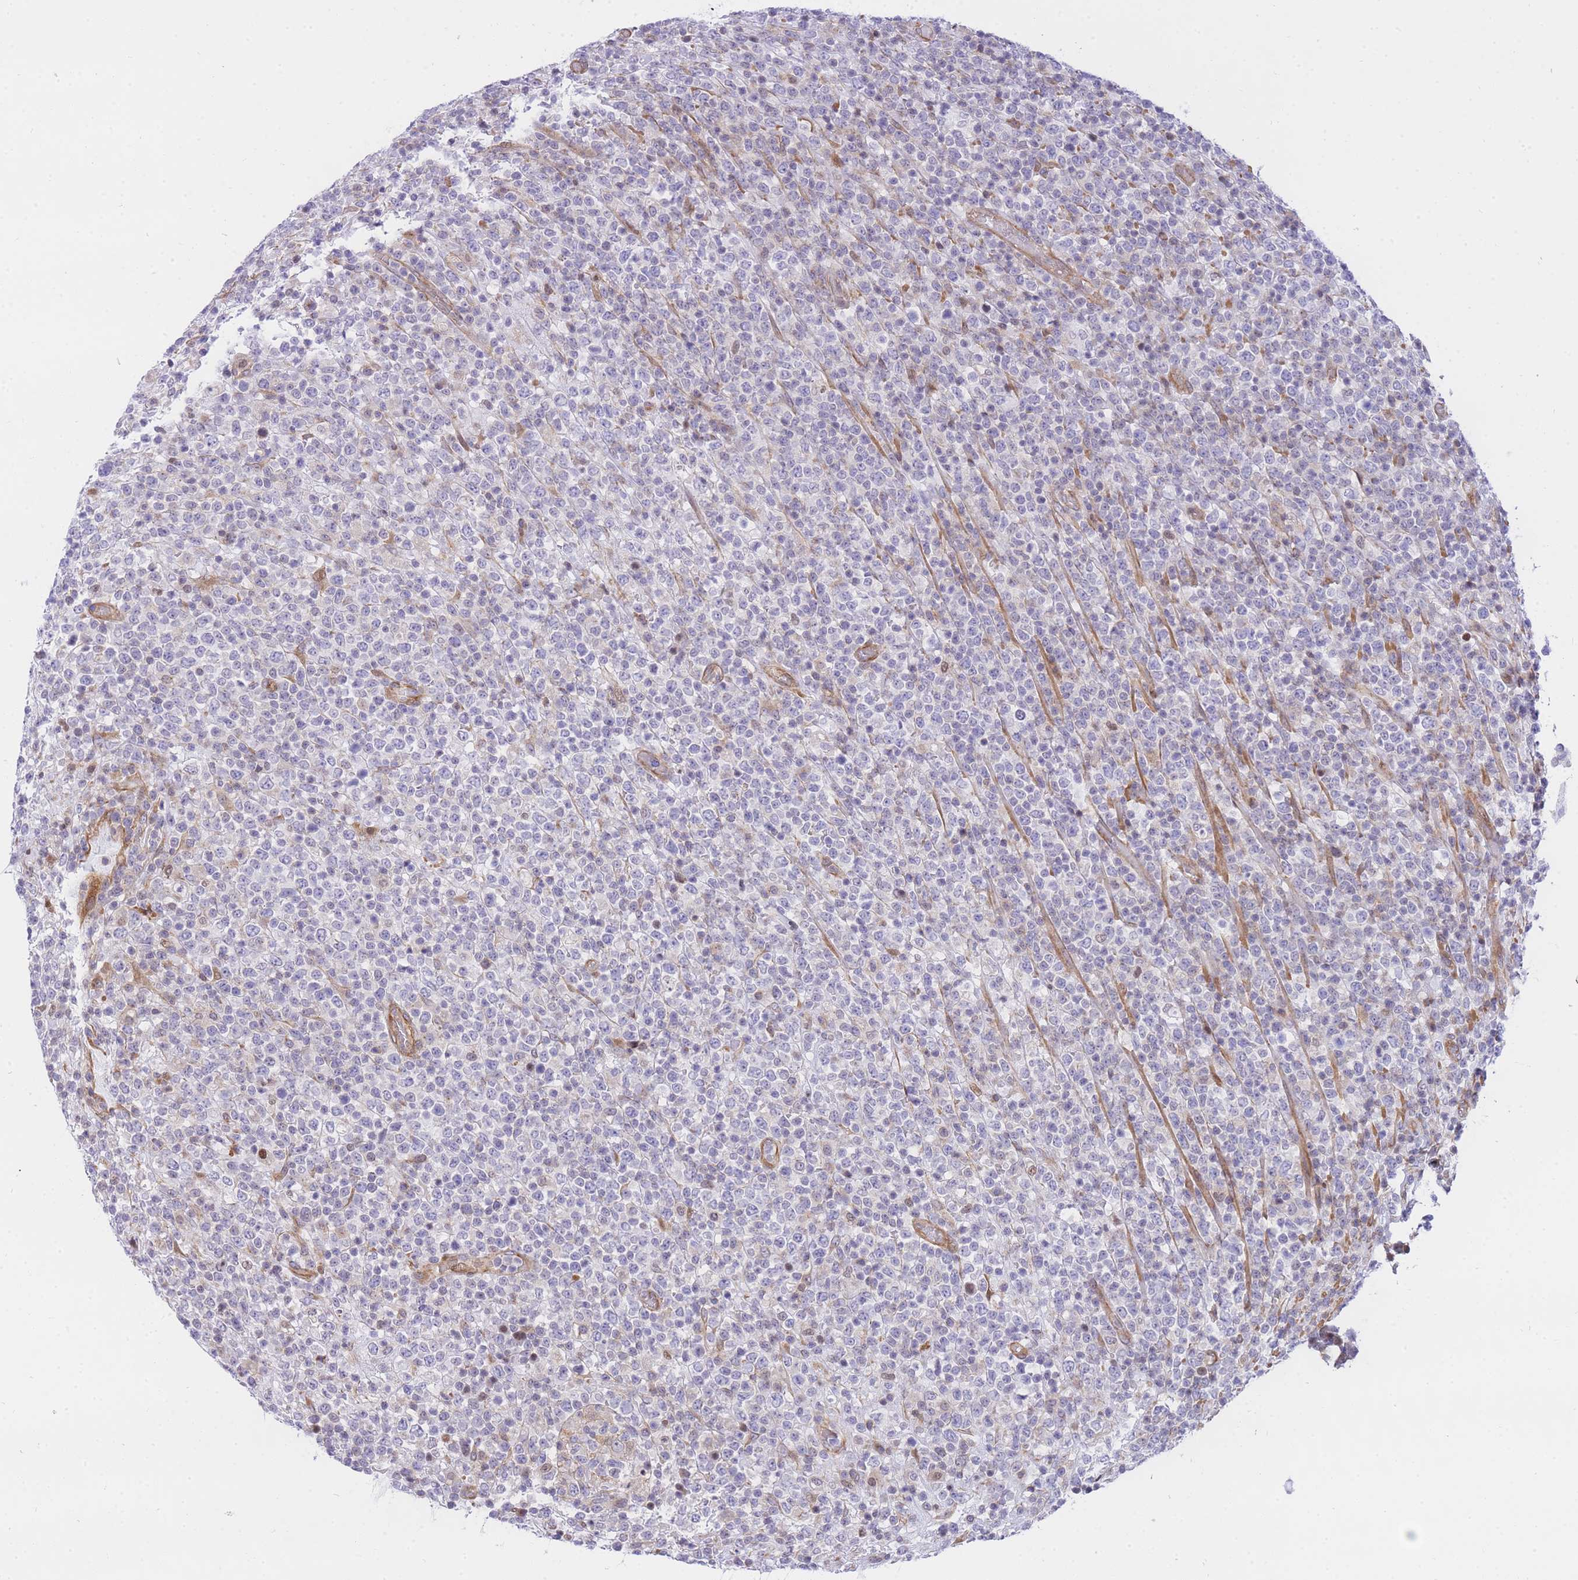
{"staining": {"intensity": "negative", "quantity": "none", "location": "none"}, "tissue": "lymphoma", "cell_type": "Tumor cells", "image_type": "cancer", "snomed": [{"axis": "morphology", "description": "Malignant lymphoma, non-Hodgkin's type, High grade"}, {"axis": "topography", "description": "Colon"}], "caption": "Tumor cells show no significant staining in lymphoma.", "gene": "S100PBP", "patient": {"sex": "female", "age": 53}}